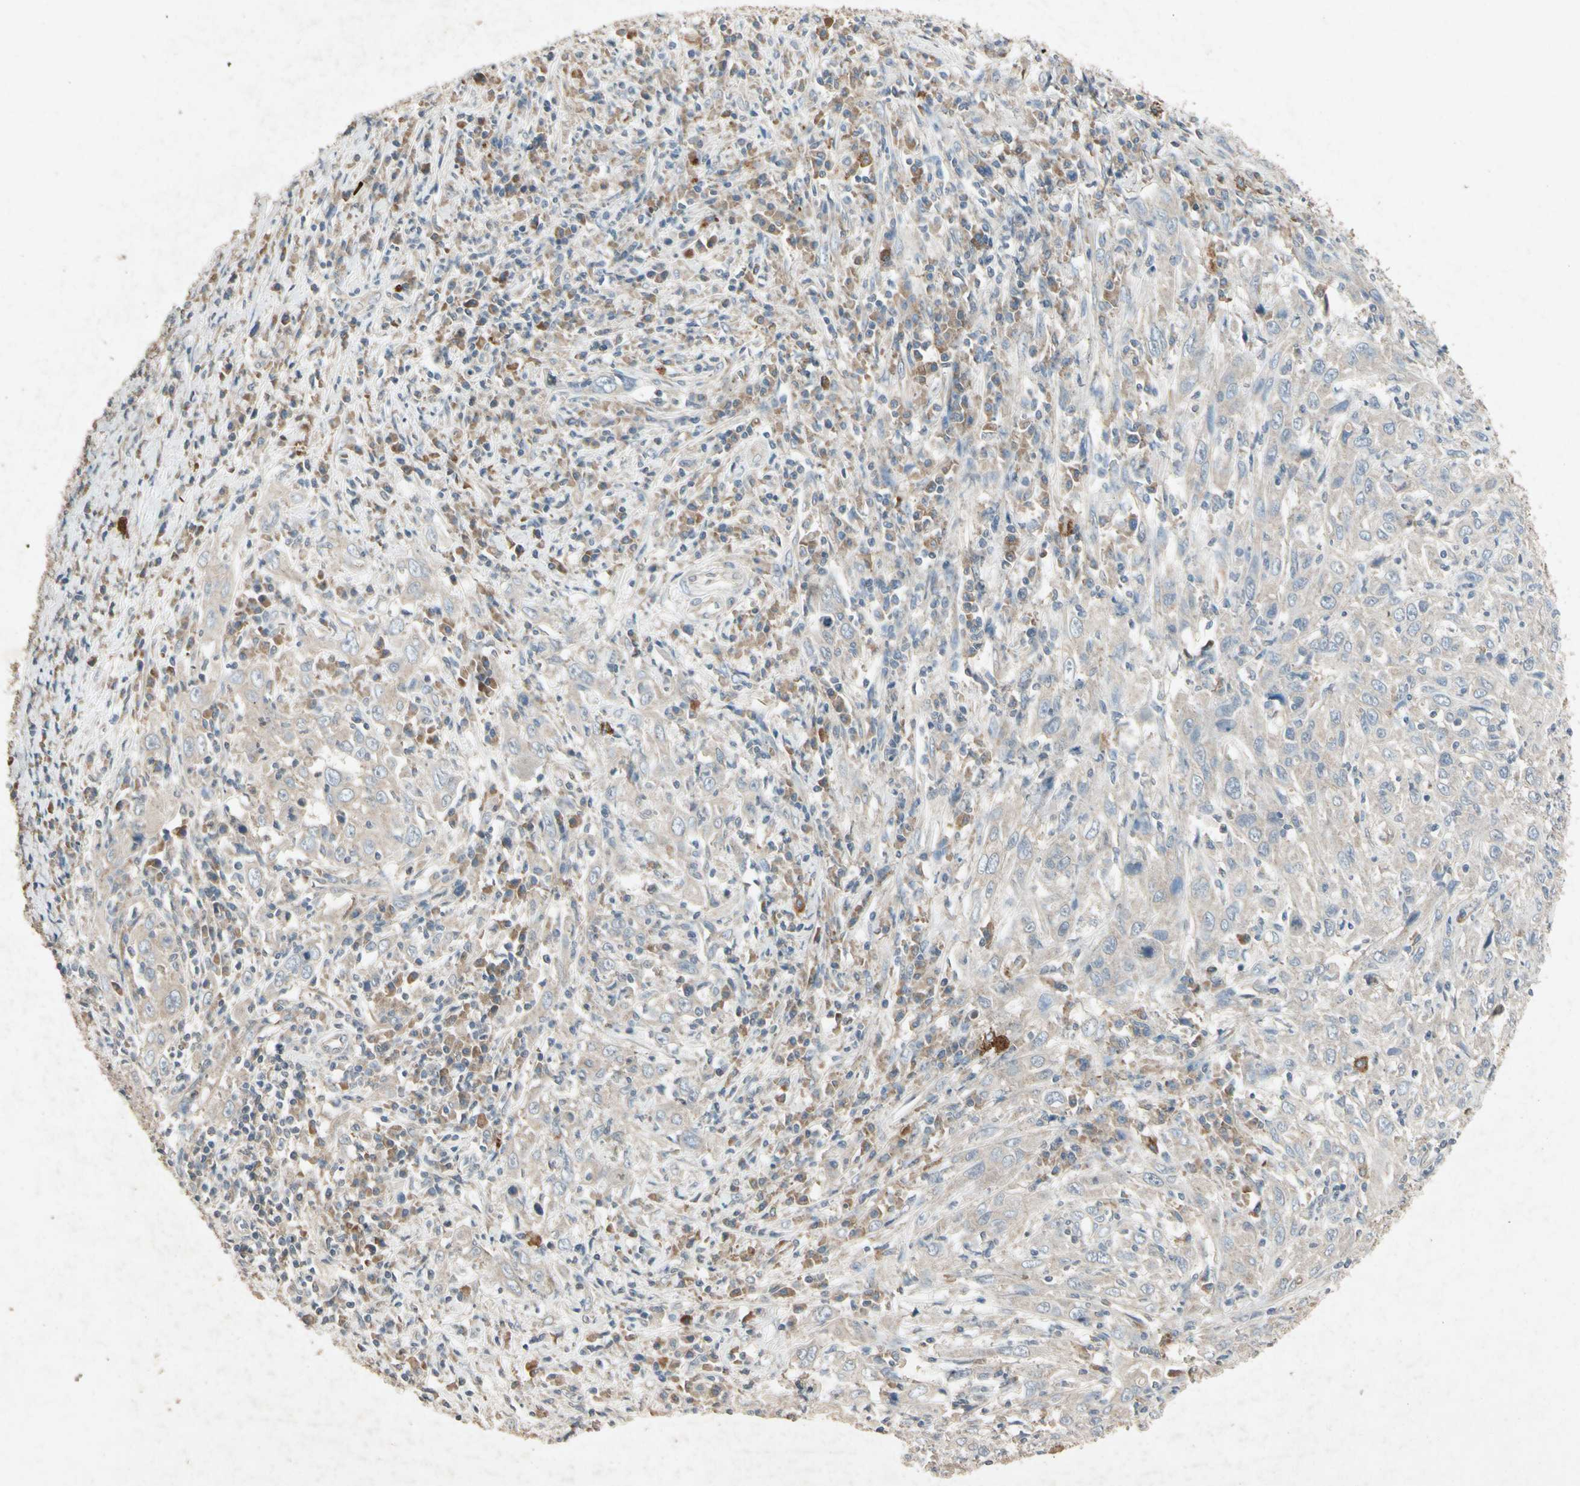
{"staining": {"intensity": "weak", "quantity": "25%-75%", "location": "cytoplasmic/membranous"}, "tissue": "cervical cancer", "cell_type": "Tumor cells", "image_type": "cancer", "snomed": [{"axis": "morphology", "description": "Squamous cell carcinoma, NOS"}, {"axis": "topography", "description": "Cervix"}], "caption": "Squamous cell carcinoma (cervical) stained with immunohistochemistry (IHC) reveals weak cytoplasmic/membranous positivity in about 25%-75% of tumor cells.", "gene": "GPLD1", "patient": {"sex": "female", "age": 46}}